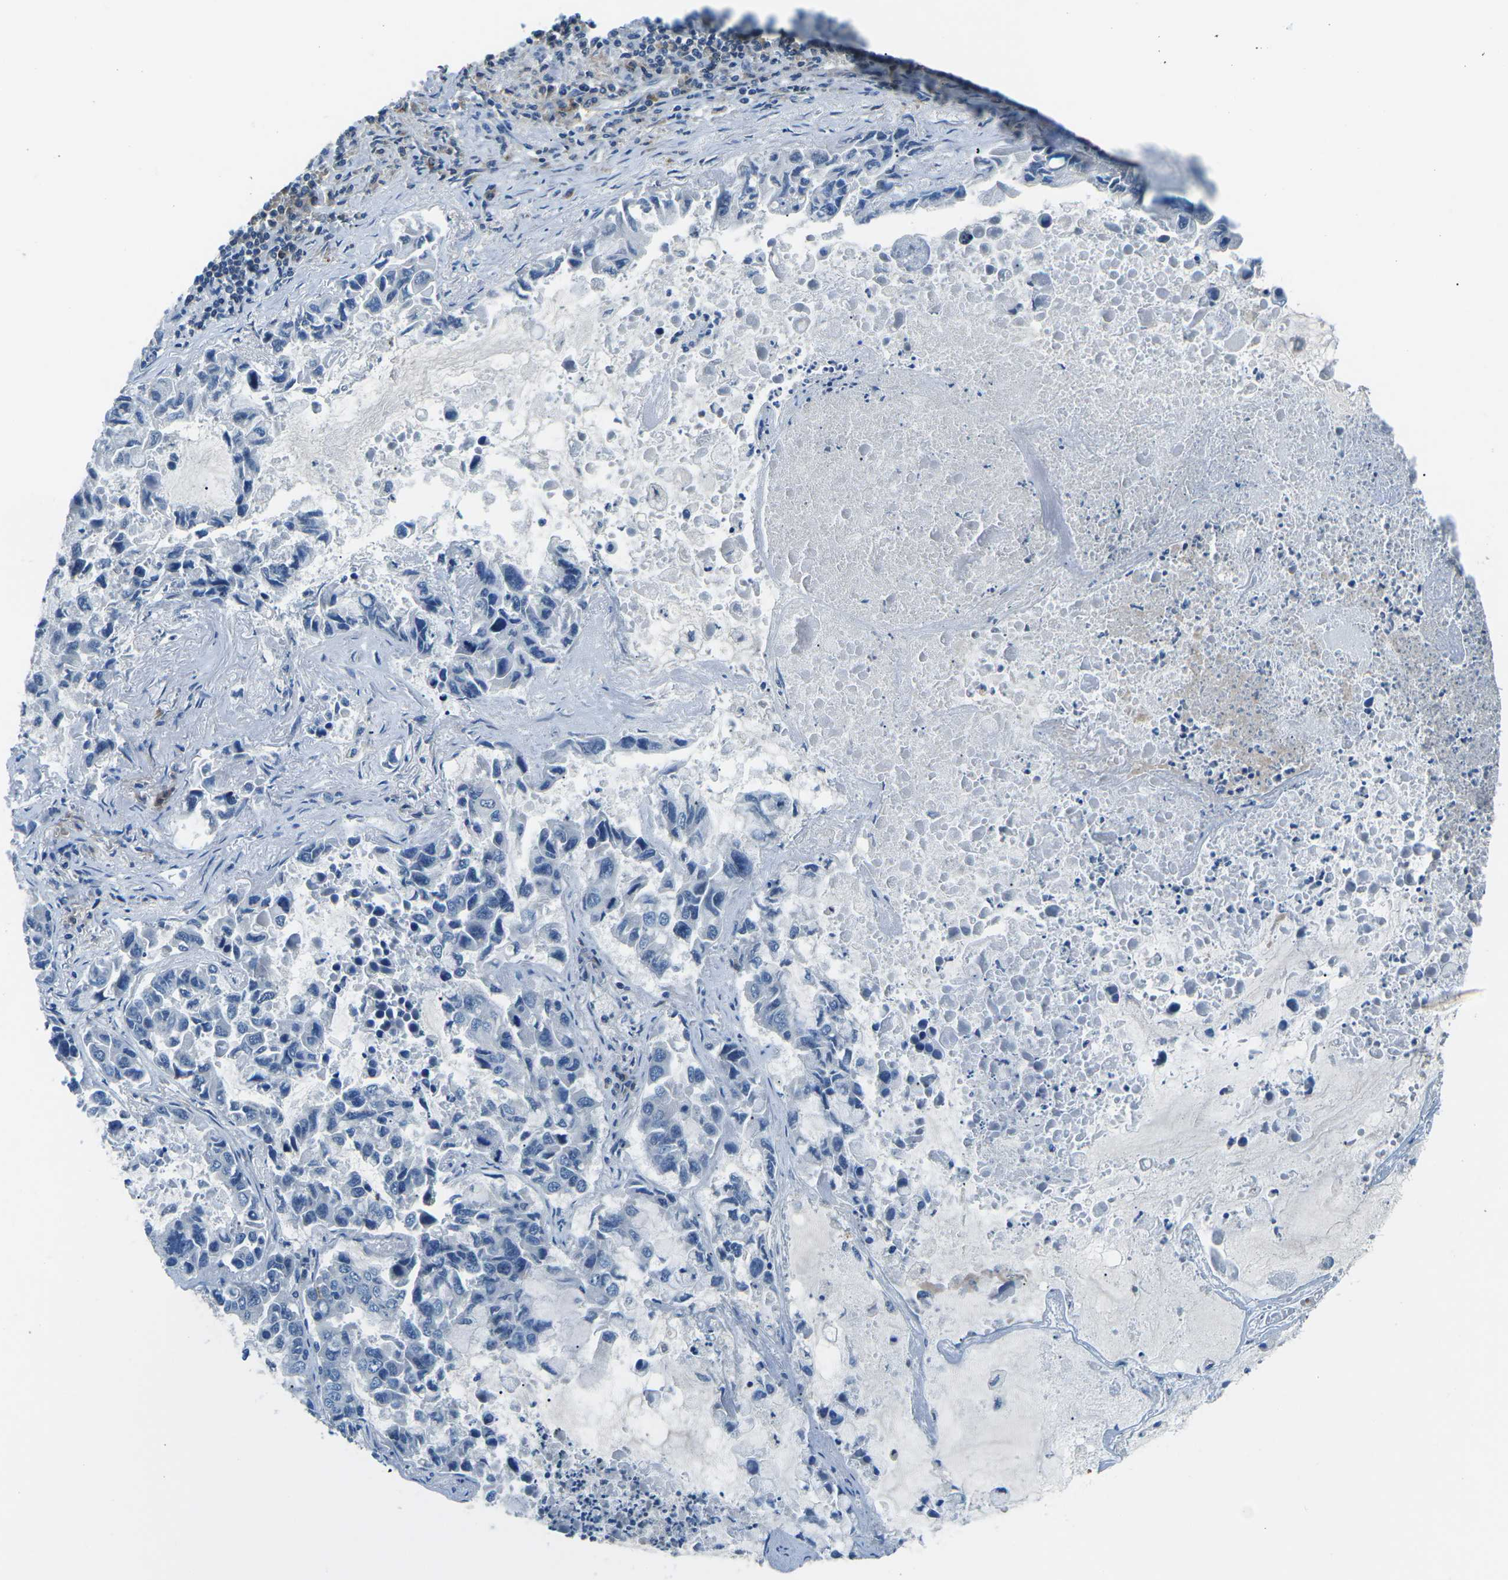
{"staining": {"intensity": "negative", "quantity": "none", "location": "none"}, "tissue": "lung cancer", "cell_type": "Tumor cells", "image_type": "cancer", "snomed": [{"axis": "morphology", "description": "Adenocarcinoma, NOS"}, {"axis": "topography", "description": "Lung"}], "caption": "Photomicrograph shows no protein expression in tumor cells of adenocarcinoma (lung) tissue.", "gene": "CD1D", "patient": {"sex": "male", "age": 64}}